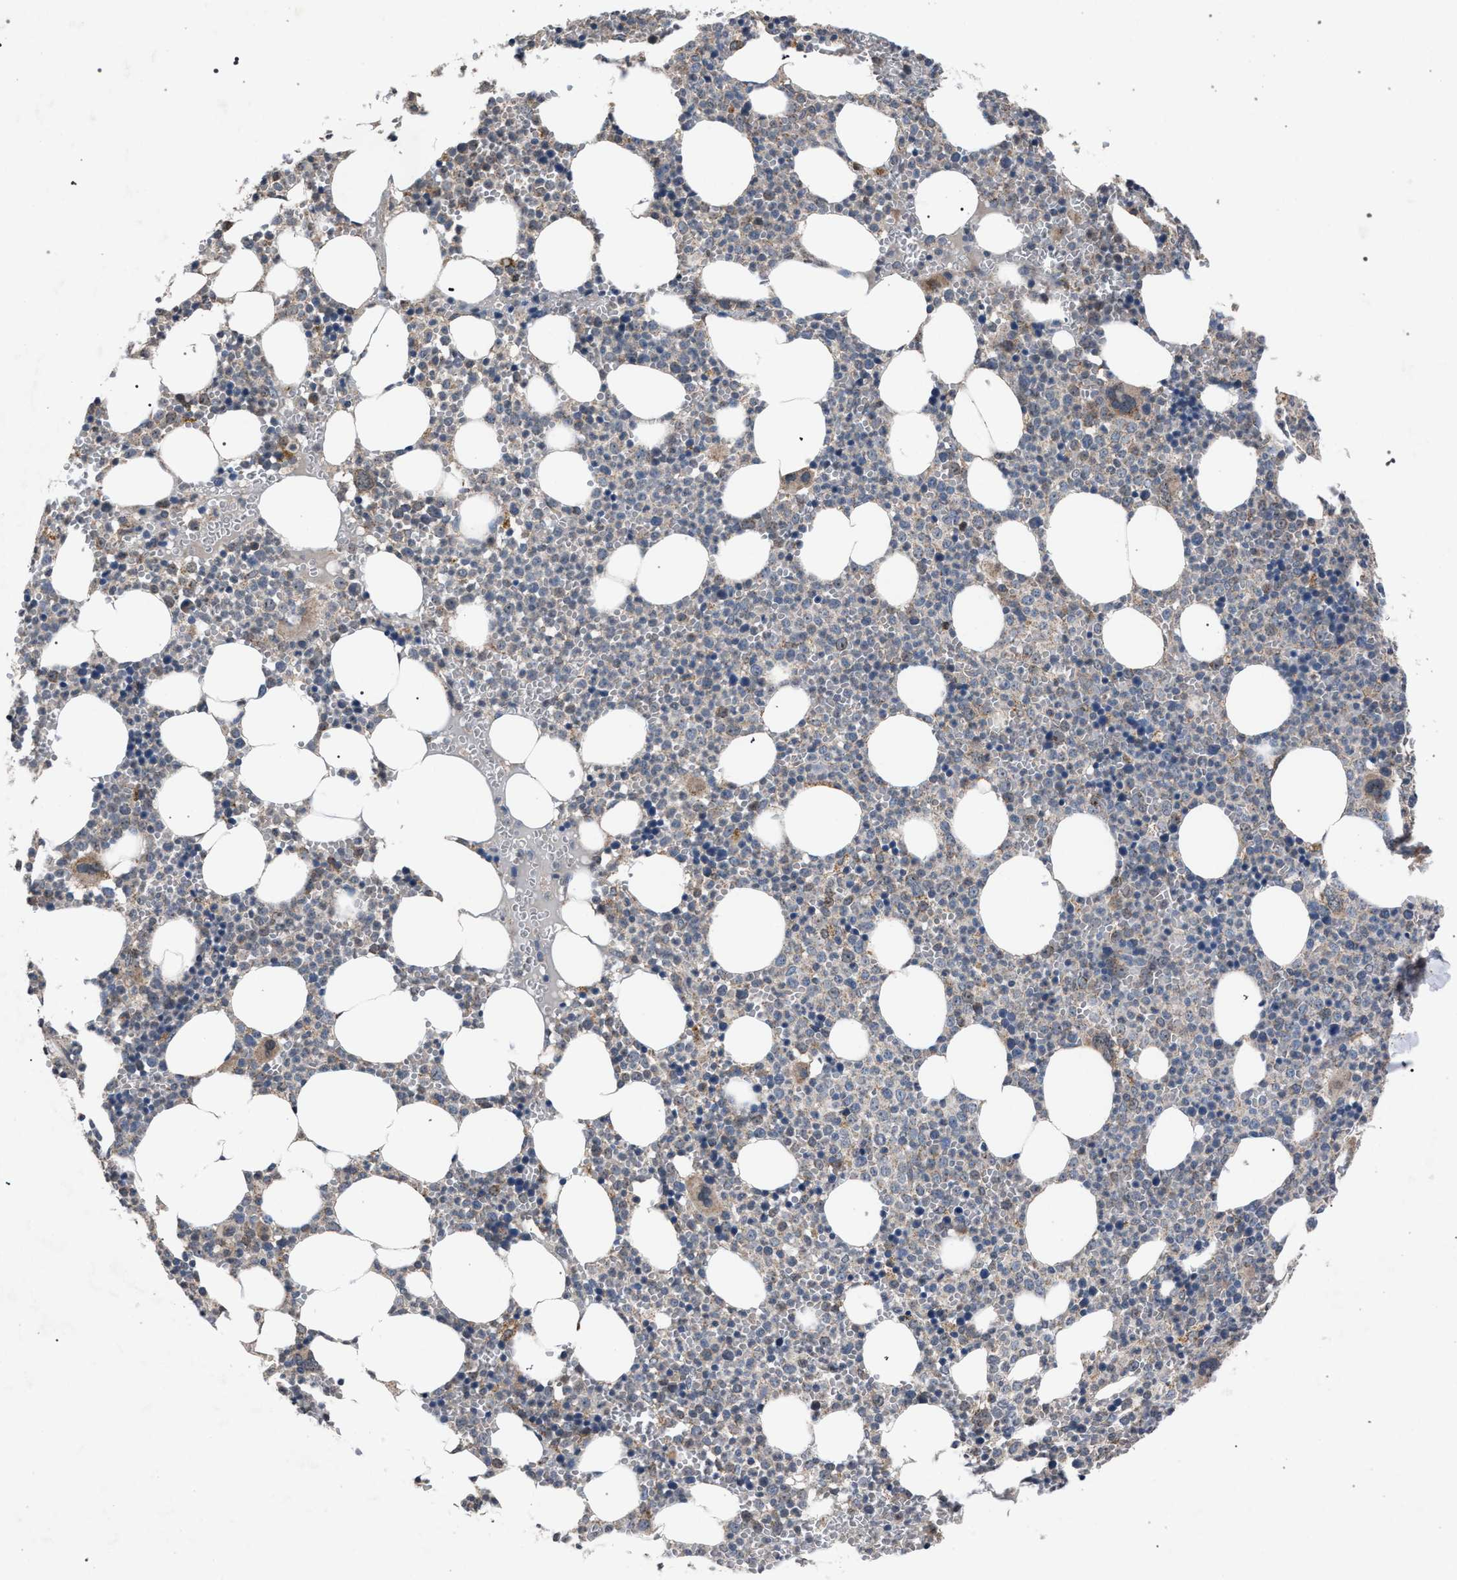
{"staining": {"intensity": "moderate", "quantity": "25%-75%", "location": "cytoplasmic/membranous"}, "tissue": "bone marrow", "cell_type": "Hematopoietic cells", "image_type": "normal", "snomed": [{"axis": "morphology", "description": "Normal tissue, NOS"}, {"axis": "morphology", "description": "Inflammation, NOS"}, {"axis": "topography", "description": "Bone marrow"}], "caption": "A high-resolution photomicrograph shows immunohistochemistry (IHC) staining of unremarkable bone marrow, which reveals moderate cytoplasmic/membranous positivity in approximately 25%-75% of hematopoietic cells. (IHC, brightfield microscopy, high magnification).", "gene": "HSD17B4", "patient": {"sex": "female", "age": 67}}